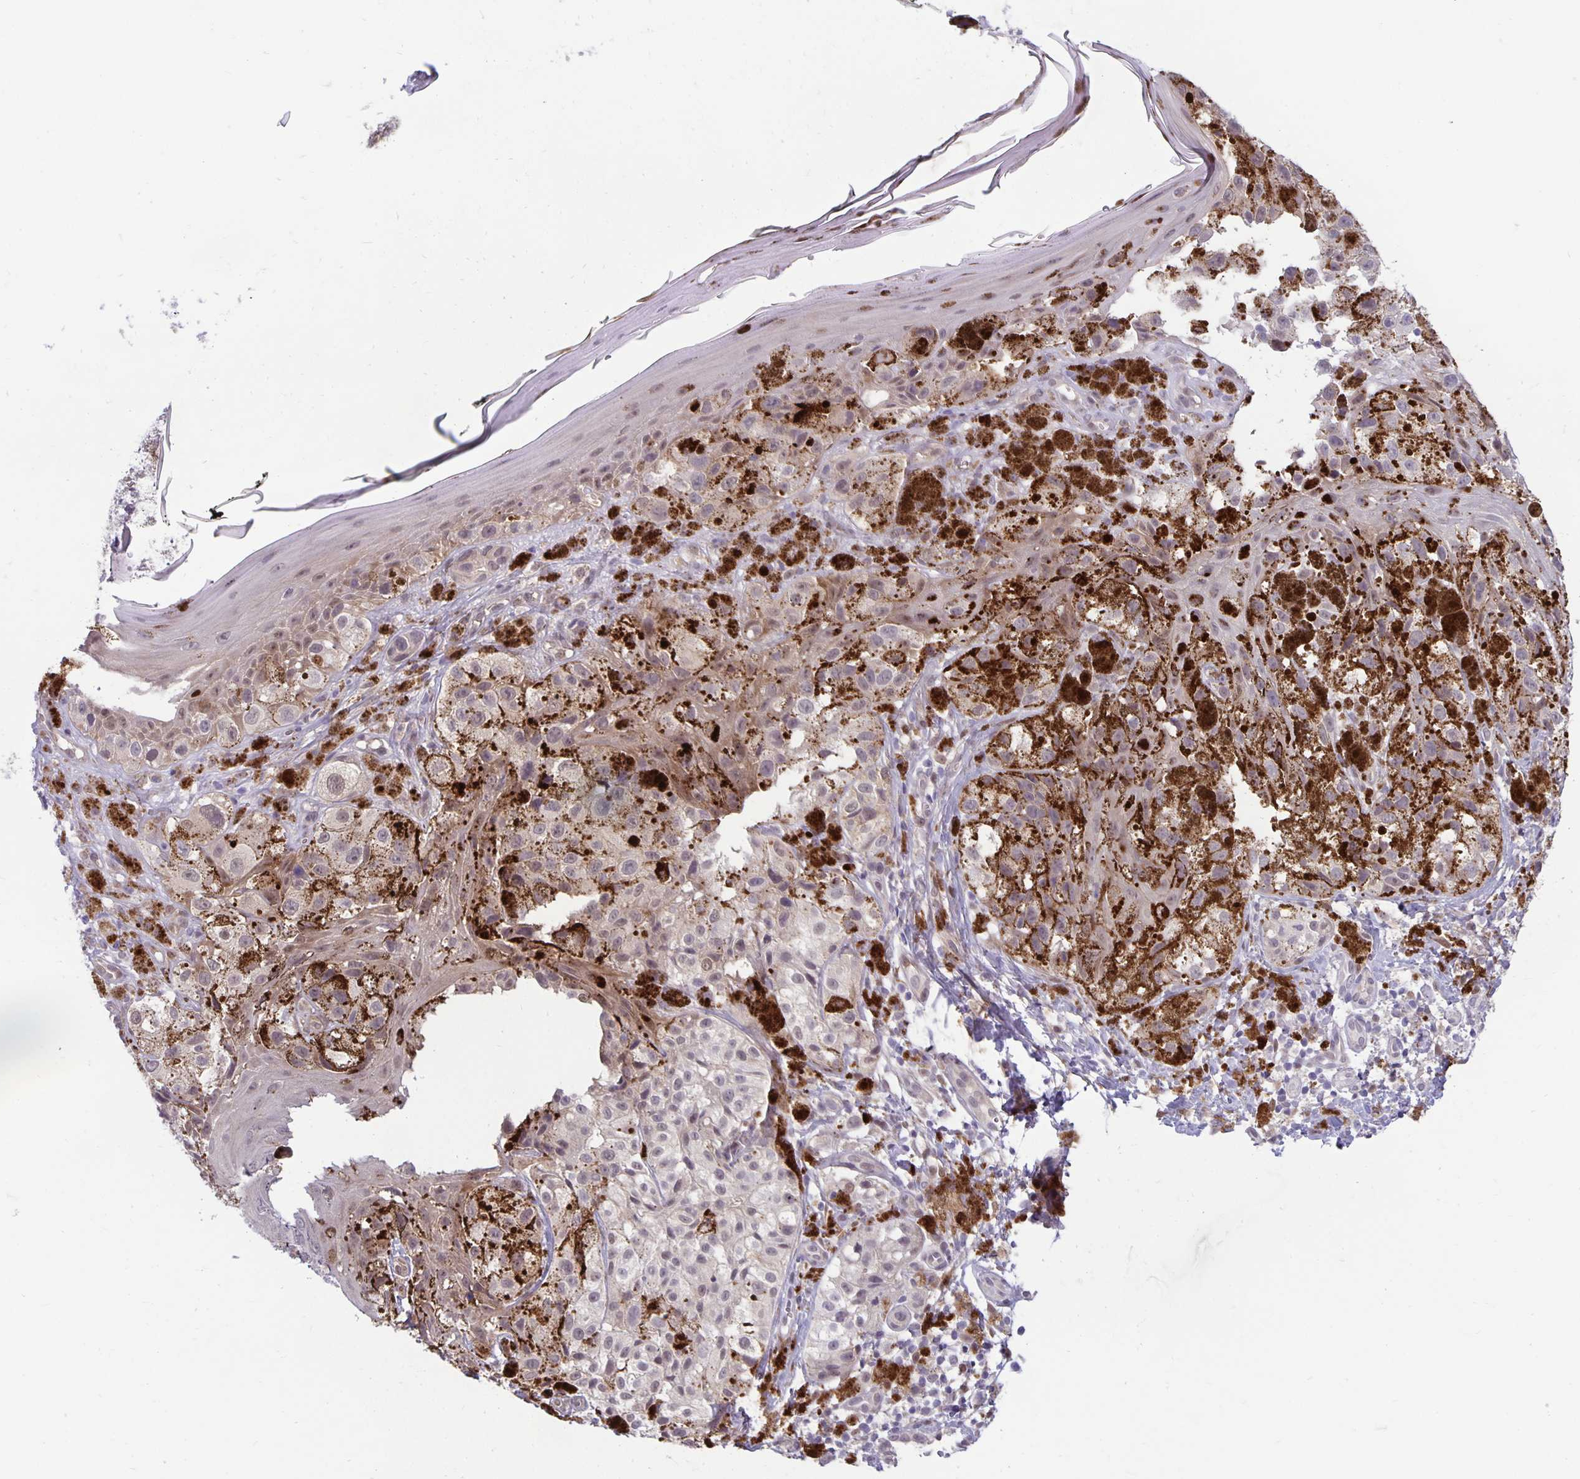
{"staining": {"intensity": "negative", "quantity": "none", "location": "none"}, "tissue": "melanoma", "cell_type": "Tumor cells", "image_type": "cancer", "snomed": [{"axis": "morphology", "description": "Malignant melanoma, NOS"}, {"axis": "topography", "description": "Skin"}], "caption": "Image shows no significant protein expression in tumor cells of malignant melanoma.", "gene": "TAX1BP3", "patient": {"sex": "male", "age": 61}}